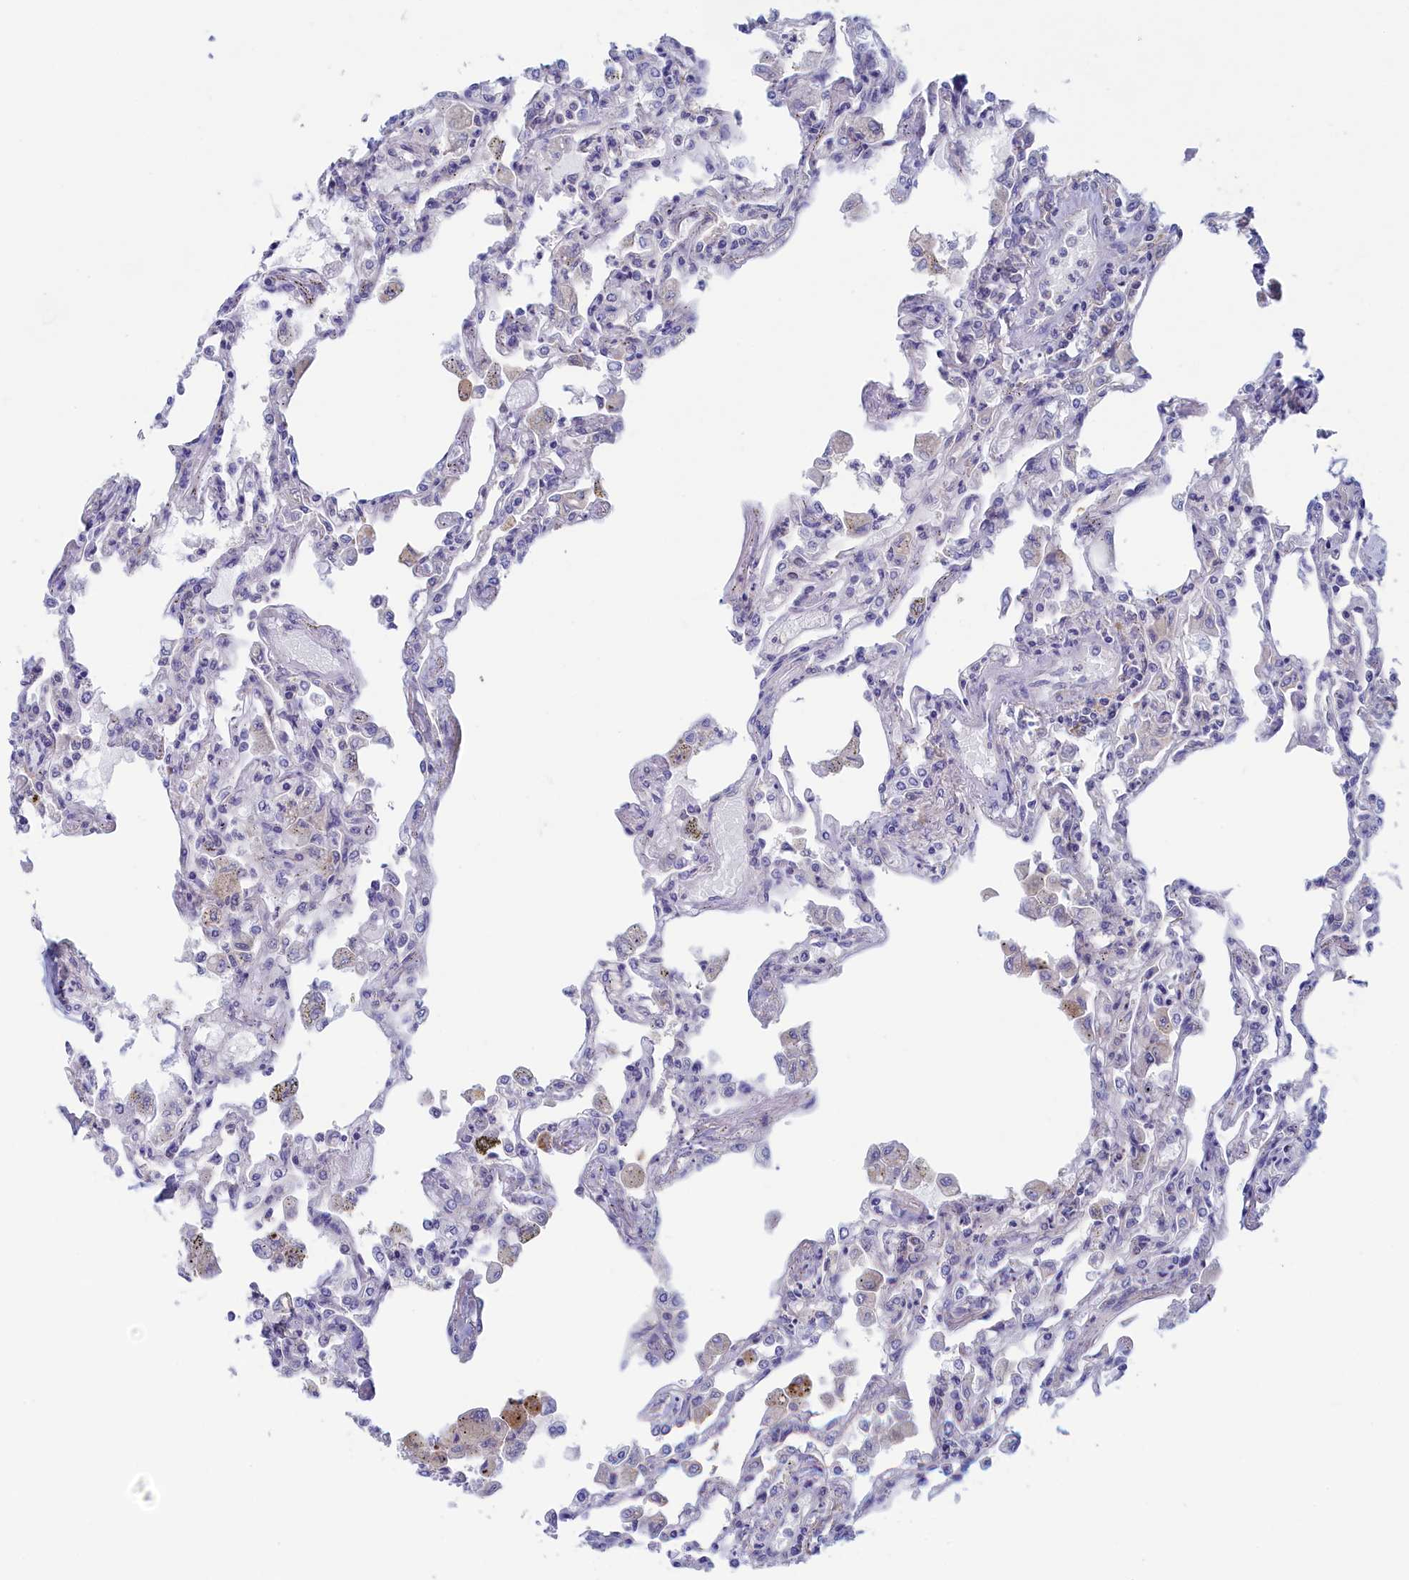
{"staining": {"intensity": "negative", "quantity": "none", "location": "none"}, "tissue": "lung", "cell_type": "Alveolar cells", "image_type": "normal", "snomed": [{"axis": "morphology", "description": "Normal tissue, NOS"}, {"axis": "topography", "description": "Bronchus"}, {"axis": "topography", "description": "Lung"}], "caption": "Immunohistochemical staining of normal human lung exhibits no significant expression in alveolar cells.", "gene": "SYNDIG1L", "patient": {"sex": "female", "age": 49}}